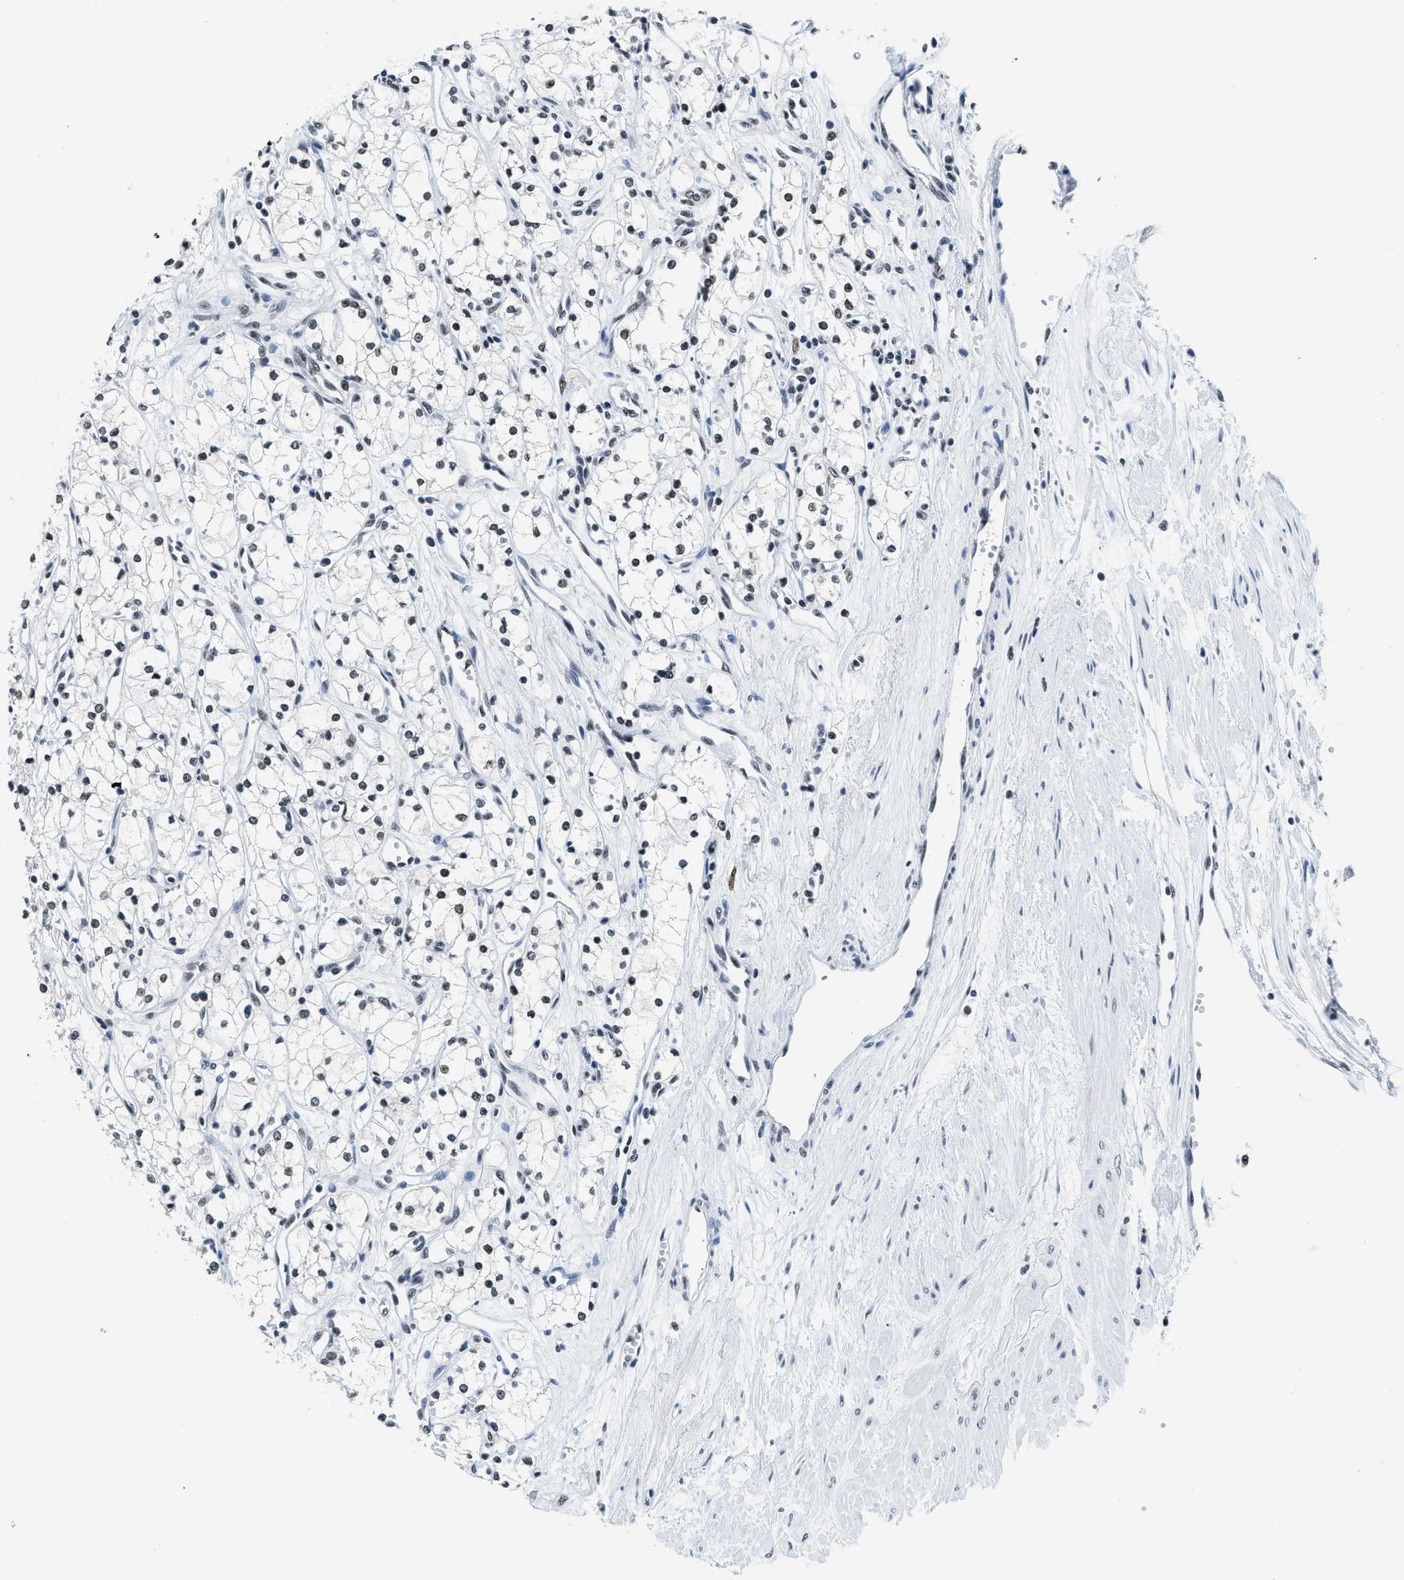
{"staining": {"intensity": "weak", "quantity": "25%-75%", "location": "nuclear"}, "tissue": "renal cancer", "cell_type": "Tumor cells", "image_type": "cancer", "snomed": [{"axis": "morphology", "description": "Adenocarcinoma, NOS"}, {"axis": "topography", "description": "Kidney"}], "caption": "A brown stain highlights weak nuclear staining of a protein in renal adenocarcinoma tumor cells.", "gene": "TOP1", "patient": {"sex": "male", "age": 59}}